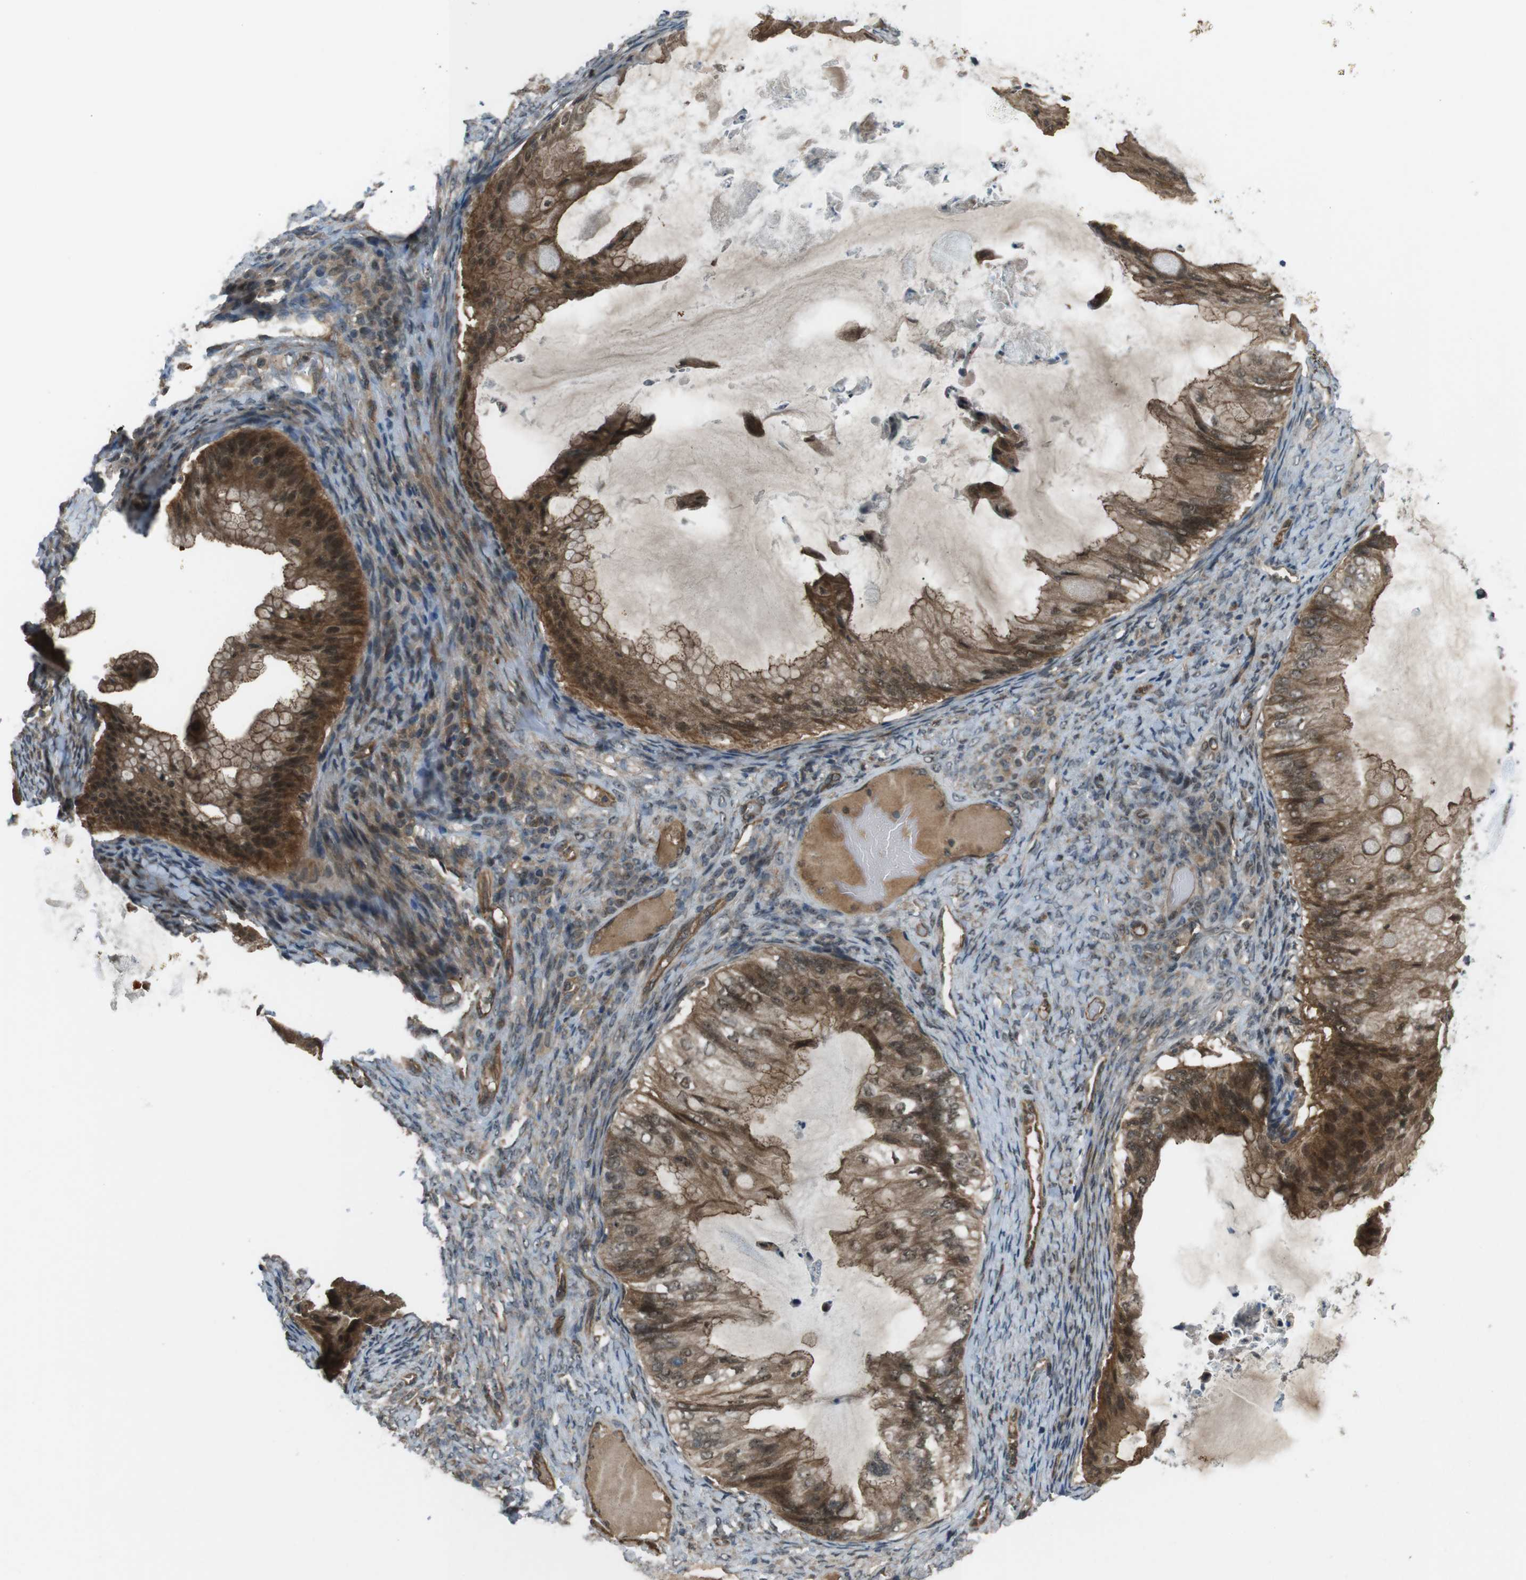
{"staining": {"intensity": "strong", "quantity": ">75%", "location": "cytoplasmic/membranous,nuclear"}, "tissue": "ovarian cancer", "cell_type": "Tumor cells", "image_type": "cancer", "snomed": [{"axis": "morphology", "description": "Cystadenocarcinoma, mucinous, NOS"}, {"axis": "topography", "description": "Ovary"}], "caption": "Human mucinous cystadenocarcinoma (ovarian) stained with a brown dye exhibits strong cytoplasmic/membranous and nuclear positive expression in about >75% of tumor cells.", "gene": "TIAM2", "patient": {"sex": "female", "age": 61}}